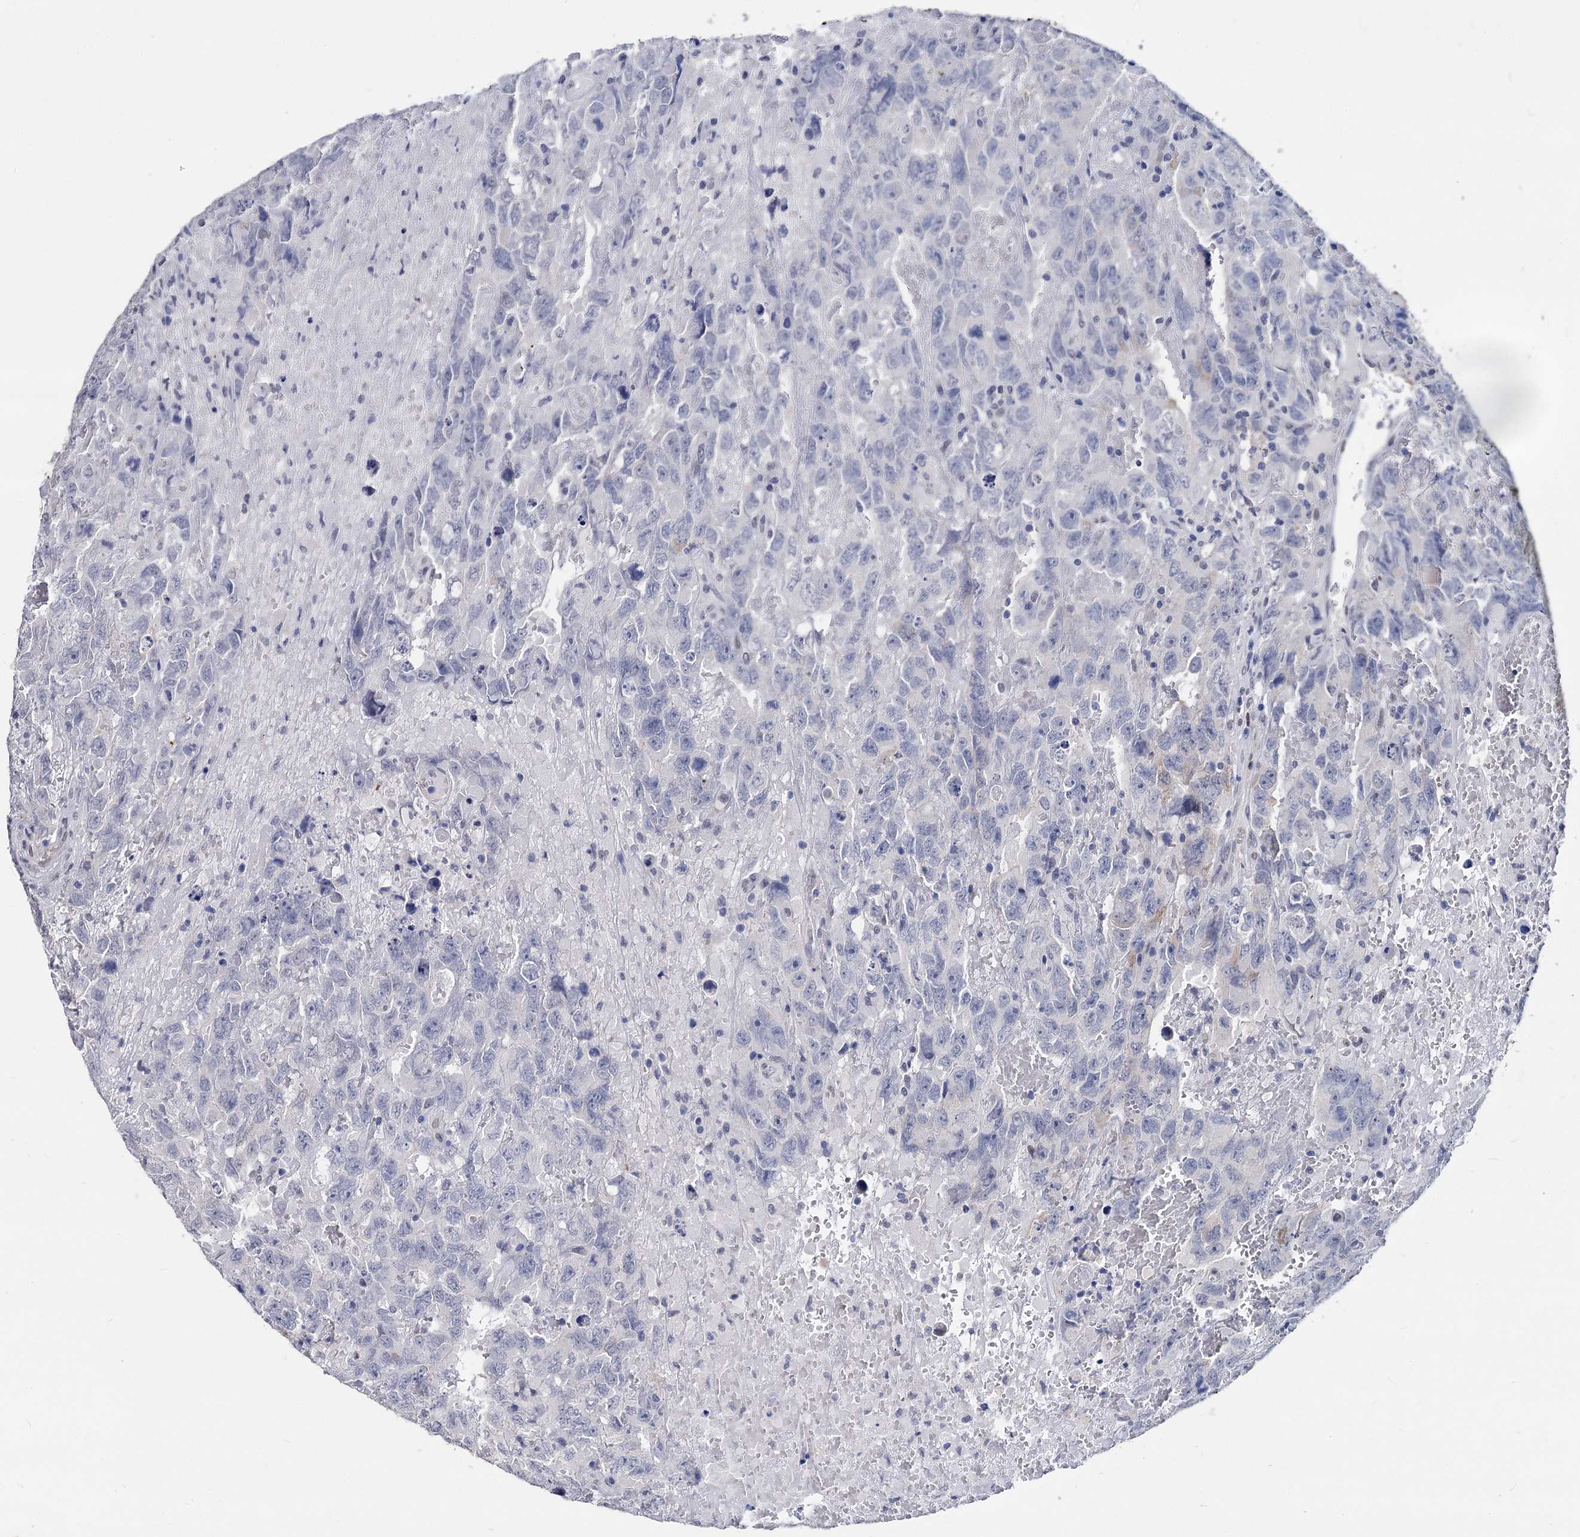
{"staining": {"intensity": "negative", "quantity": "none", "location": "none"}, "tissue": "testis cancer", "cell_type": "Tumor cells", "image_type": "cancer", "snomed": [{"axis": "morphology", "description": "Carcinoma, Embryonal, NOS"}, {"axis": "topography", "description": "Testis"}], "caption": "A high-resolution photomicrograph shows immunohistochemistry staining of testis cancer, which displays no significant positivity in tumor cells. Nuclei are stained in blue.", "gene": "MAGEA4", "patient": {"sex": "male", "age": 45}}